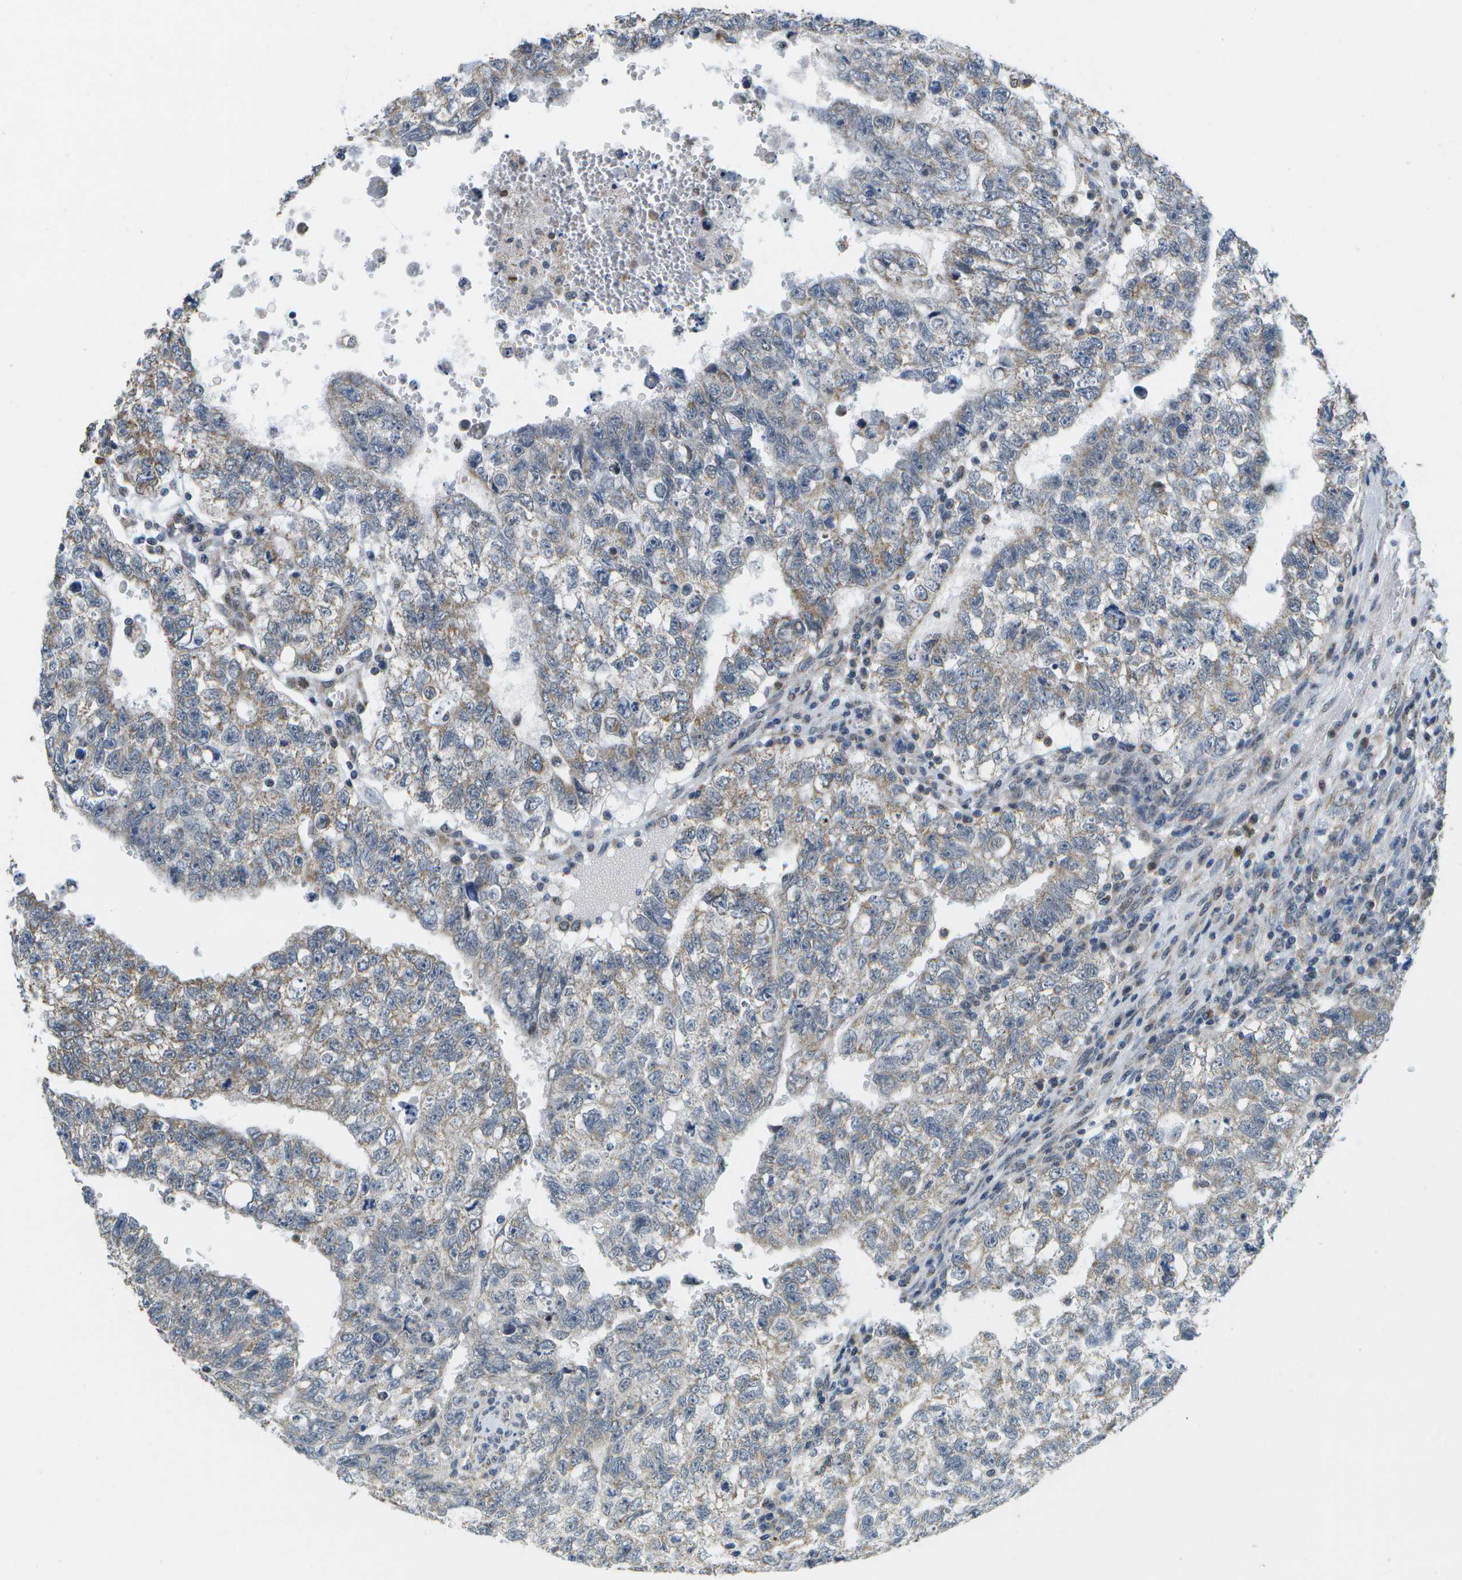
{"staining": {"intensity": "weak", "quantity": "25%-75%", "location": "cytoplasmic/membranous"}, "tissue": "testis cancer", "cell_type": "Tumor cells", "image_type": "cancer", "snomed": [{"axis": "morphology", "description": "Seminoma, NOS"}, {"axis": "morphology", "description": "Carcinoma, Embryonal, NOS"}, {"axis": "topography", "description": "Testis"}], "caption": "Brown immunohistochemical staining in human testis cancer displays weak cytoplasmic/membranous positivity in about 25%-75% of tumor cells.", "gene": "GALNT15", "patient": {"sex": "male", "age": 38}}